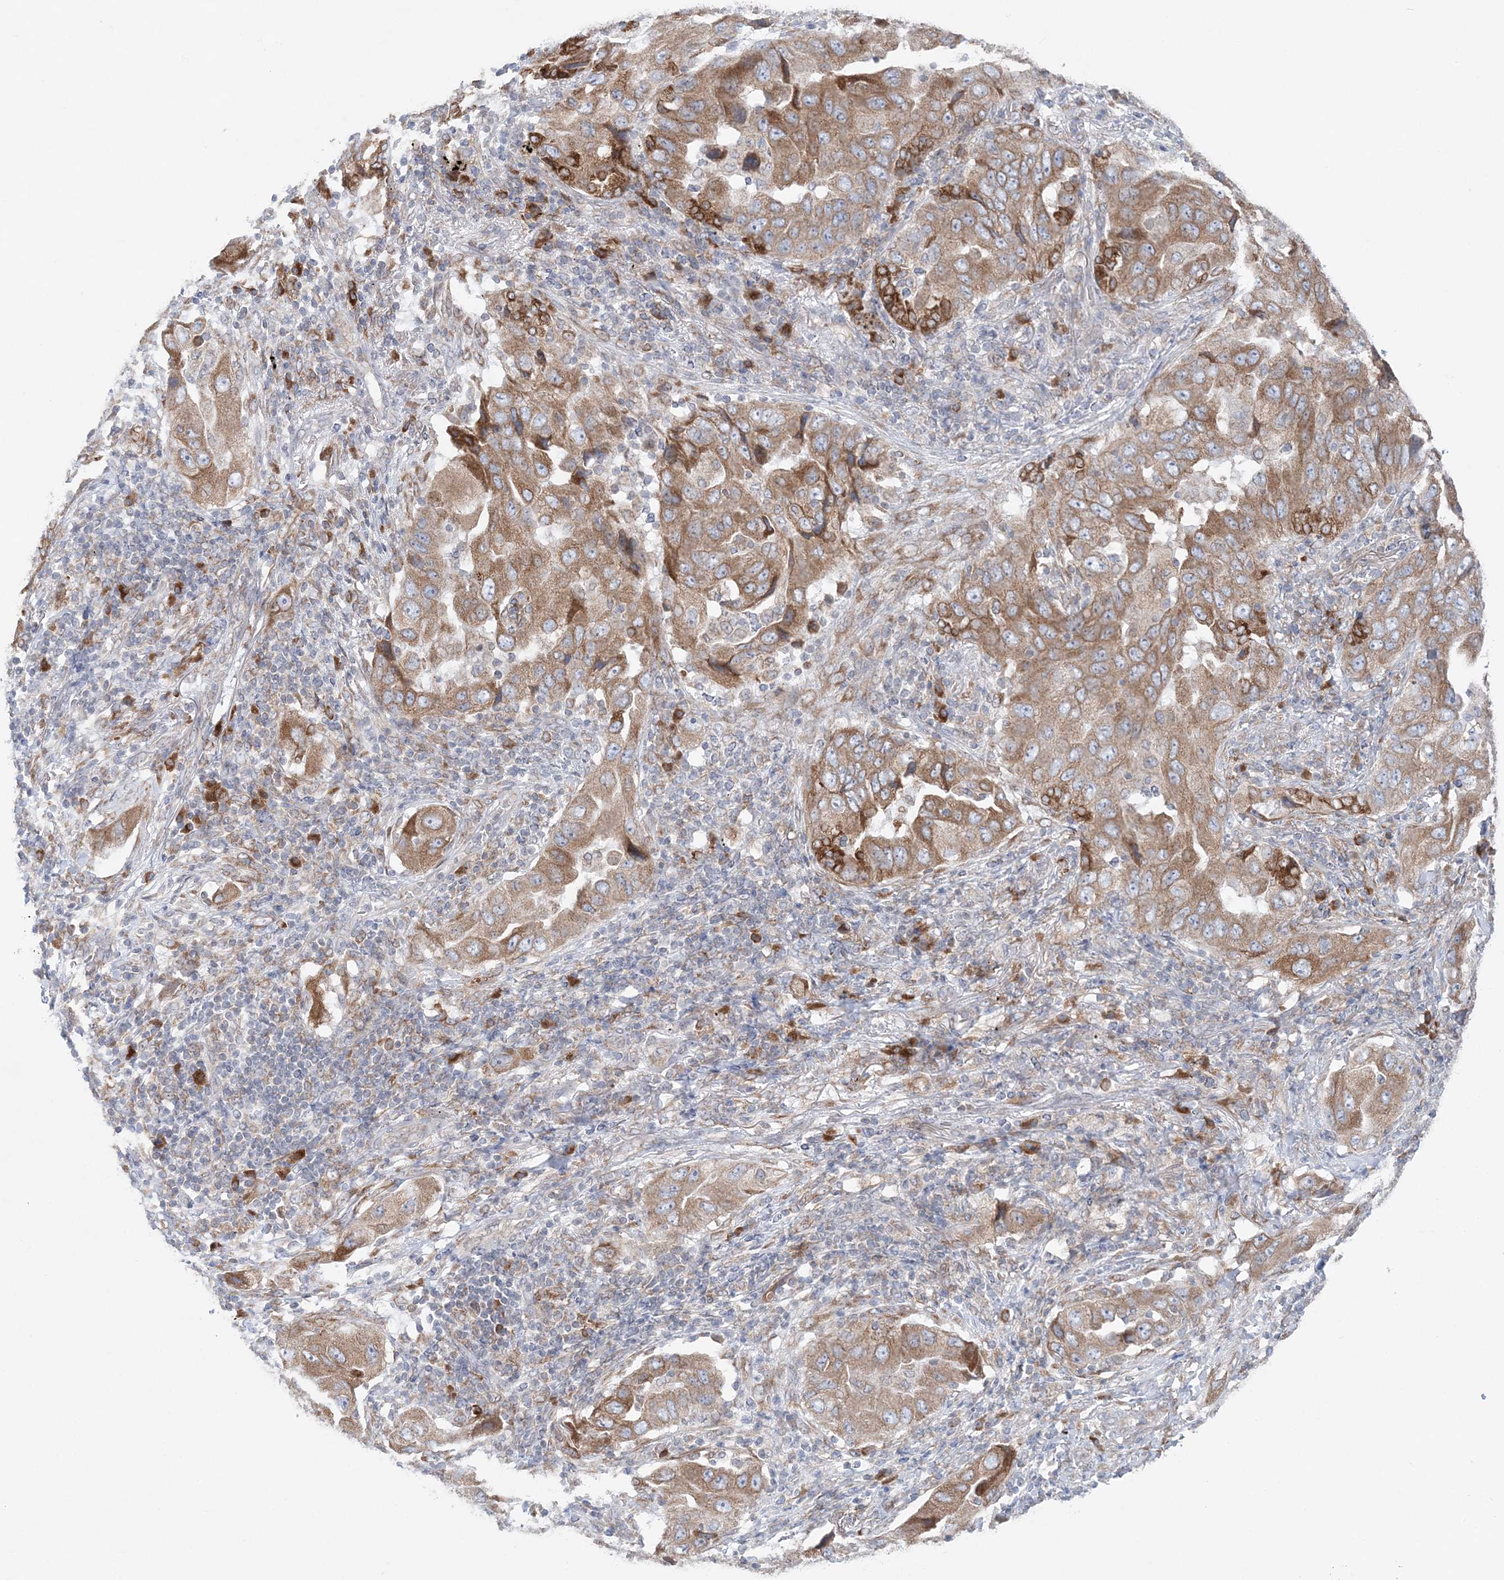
{"staining": {"intensity": "moderate", "quantity": ">75%", "location": "cytoplasmic/membranous"}, "tissue": "lung cancer", "cell_type": "Tumor cells", "image_type": "cancer", "snomed": [{"axis": "morphology", "description": "Adenocarcinoma, NOS"}, {"axis": "topography", "description": "Lung"}], "caption": "High-power microscopy captured an immunohistochemistry (IHC) micrograph of lung cancer, revealing moderate cytoplasmic/membranous expression in about >75% of tumor cells.", "gene": "TMED10", "patient": {"sex": "female", "age": 65}}